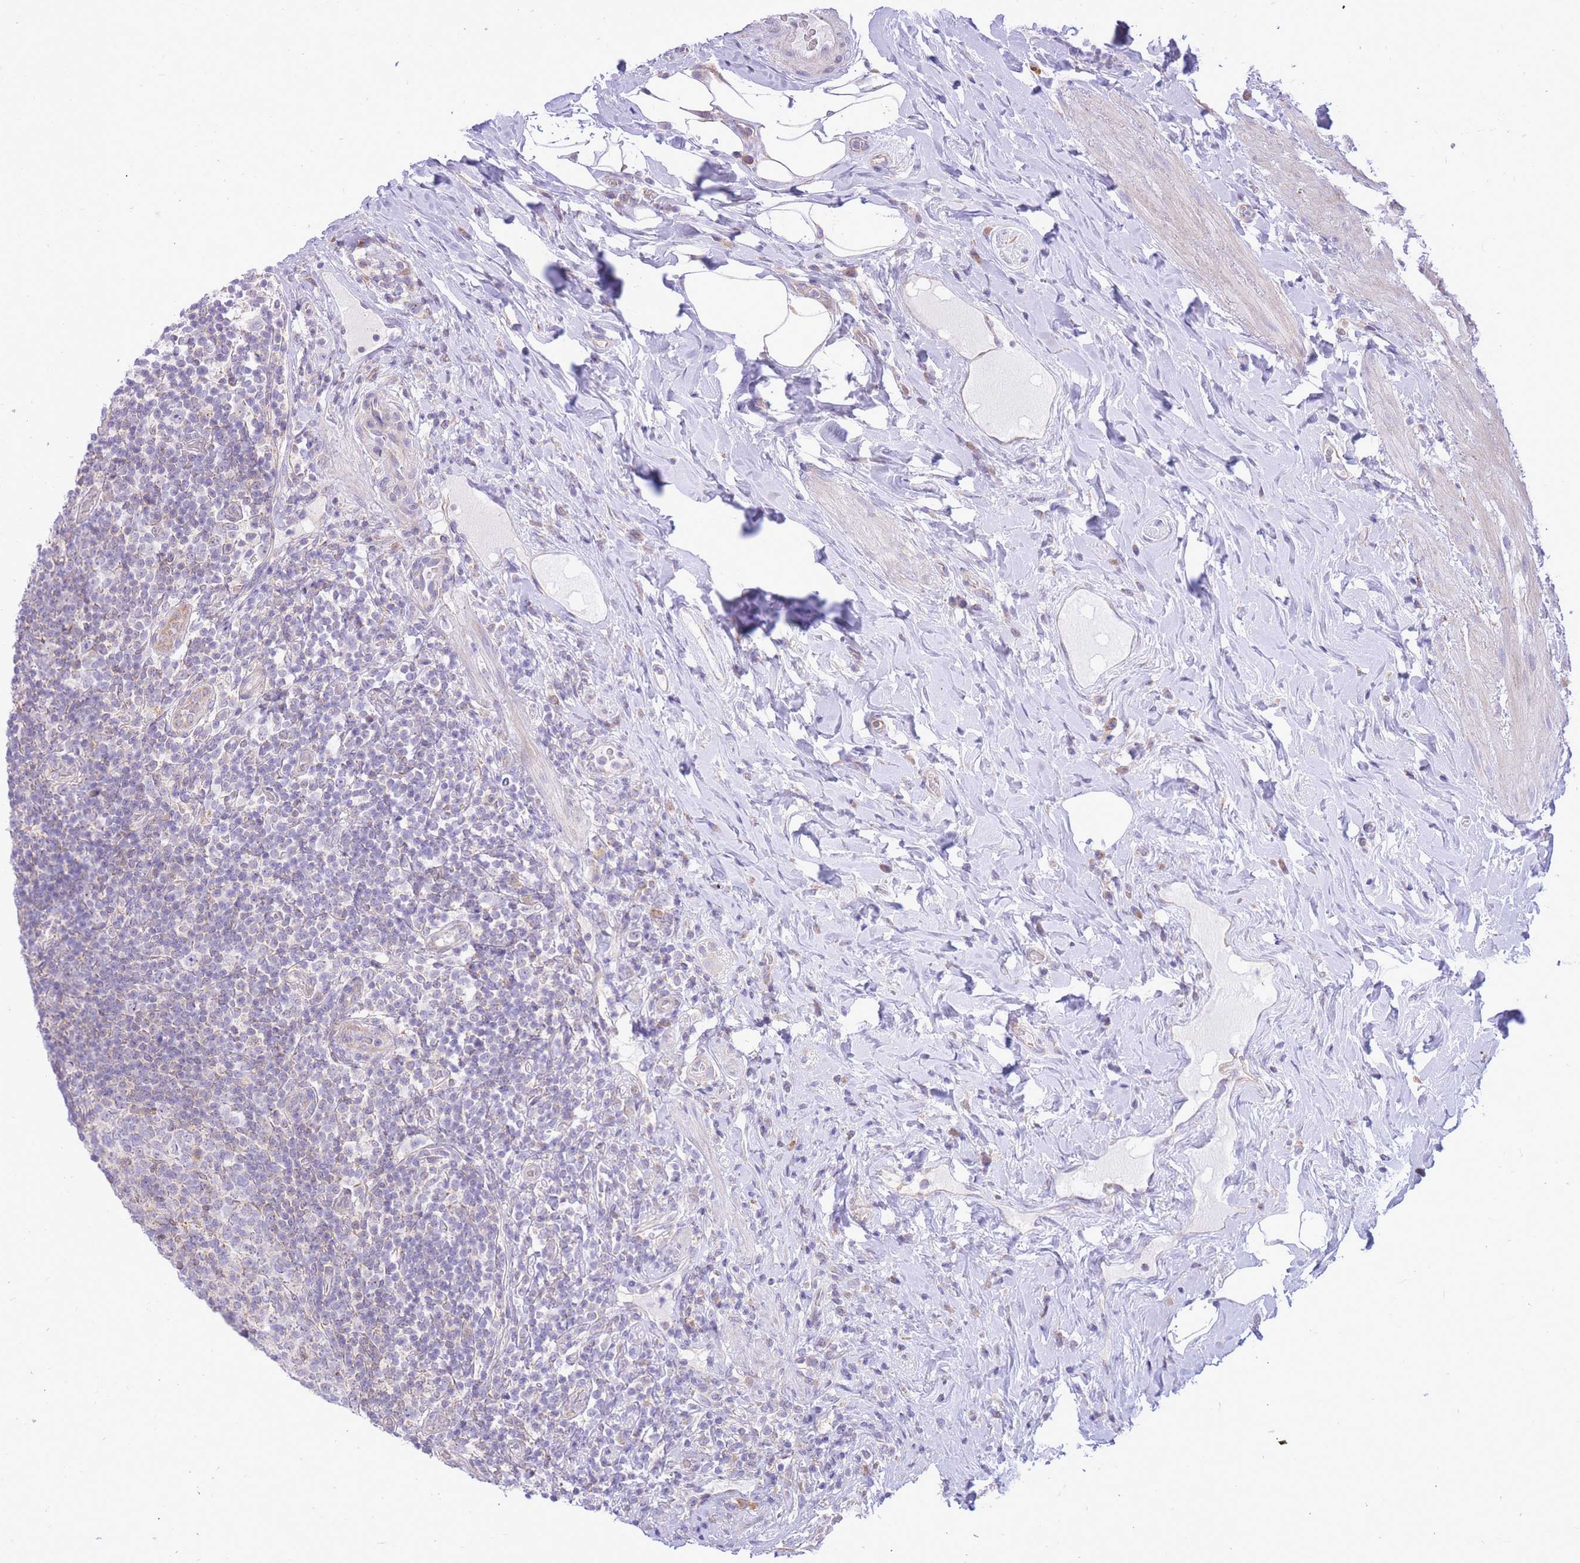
{"staining": {"intensity": "moderate", "quantity": ">75%", "location": "cytoplasmic/membranous"}, "tissue": "appendix", "cell_type": "Glandular cells", "image_type": "normal", "snomed": [{"axis": "morphology", "description": "Normal tissue, NOS"}, {"axis": "topography", "description": "Appendix"}], "caption": "DAB immunohistochemical staining of normal appendix exhibits moderate cytoplasmic/membranous protein positivity in approximately >75% of glandular cells. (DAB IHC with brightfield microscopy, high magnification).", "gene": "TOPAZ1", "patient": {"sex": "female", "age": 43}}